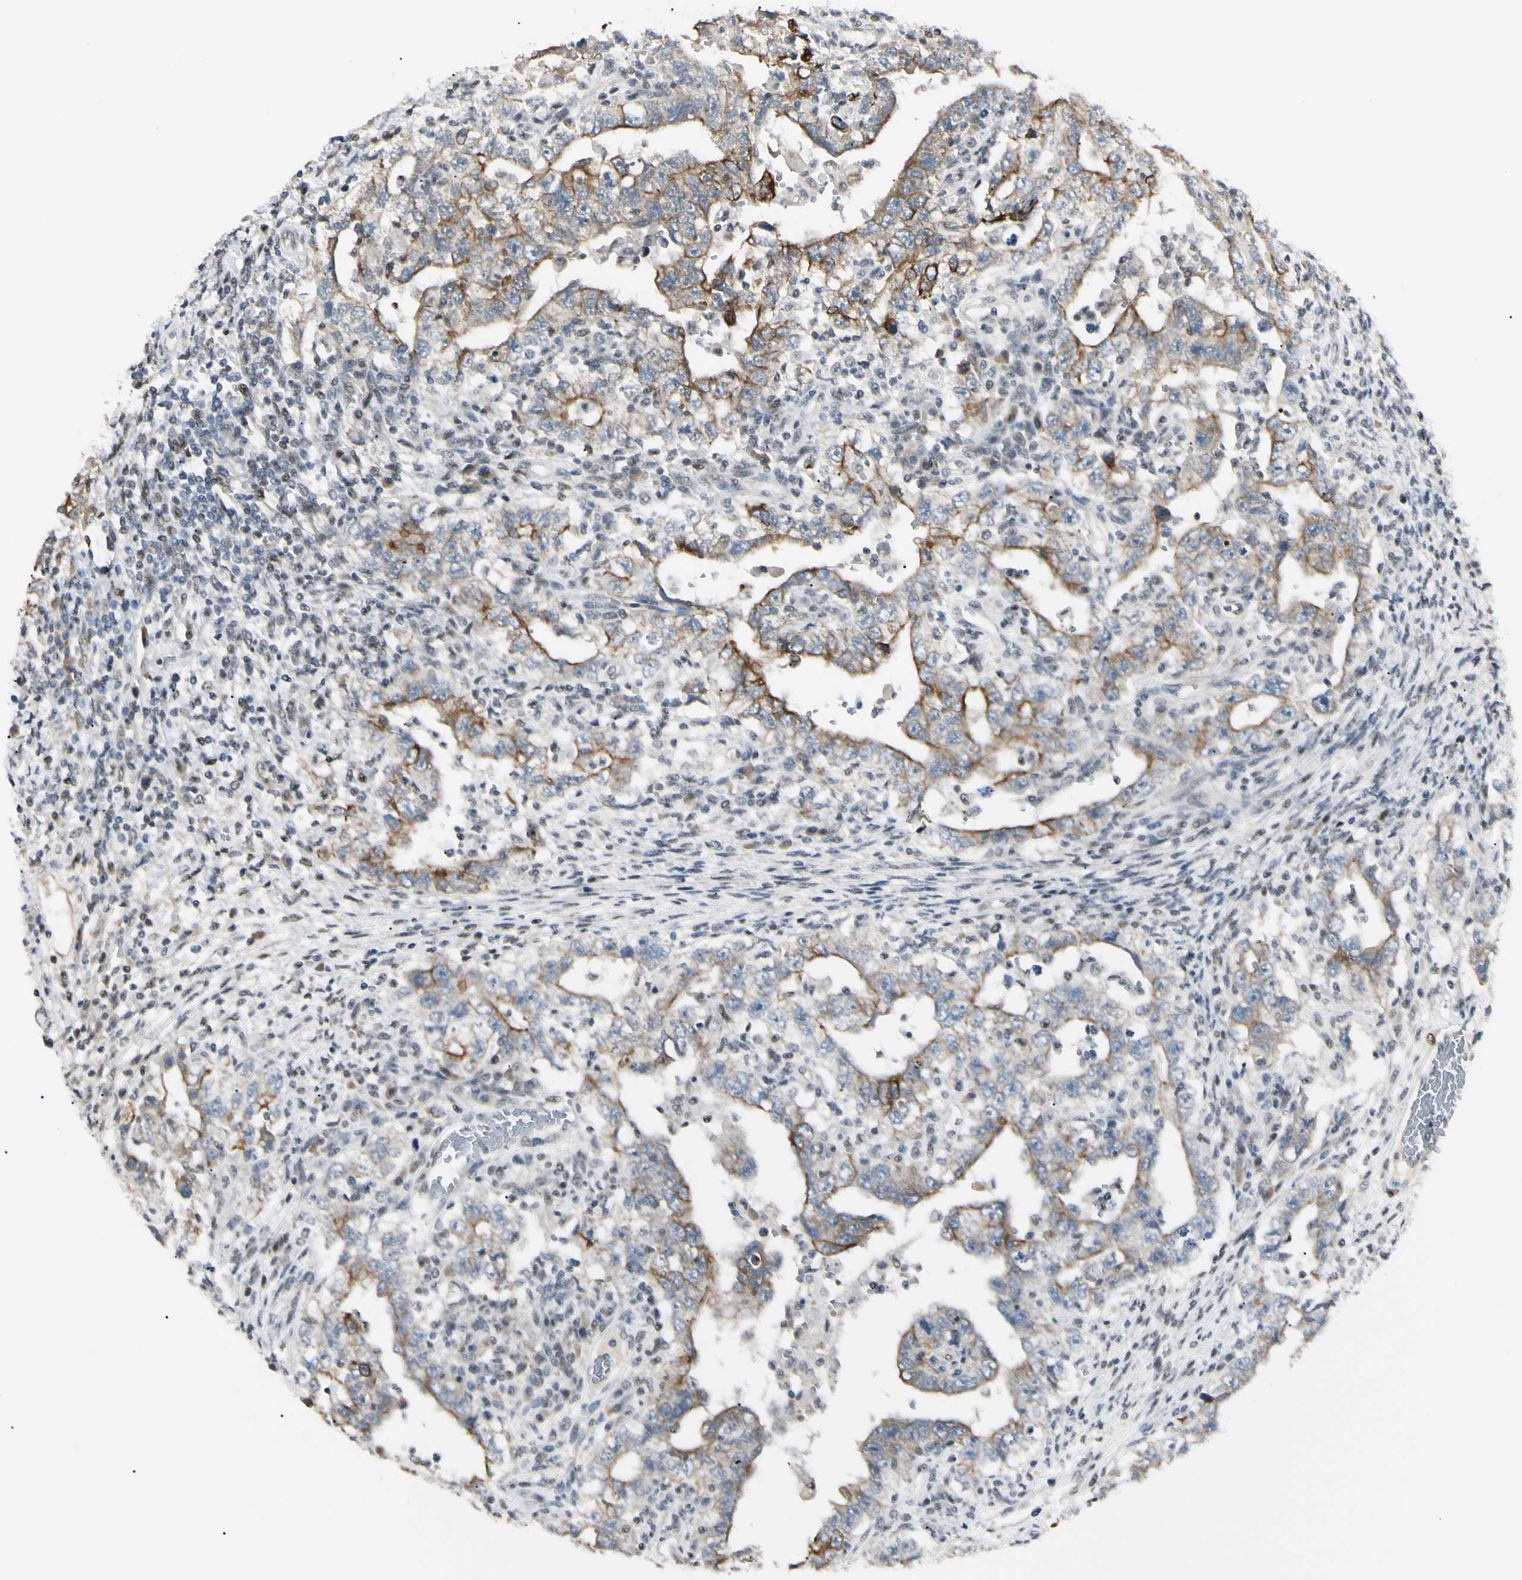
{"staining": {"intensity": "moderate", "quantity": "25%-75%", "location": "cytoplasmic/membranous"}, "tissue": "testis cancer", "cell_type": "Tumor cells", "image_type": "cancer", "snomed": [{"axis": "morphology", "description": "Carcinoma, Embryonal, NOS"}, {"axis": "topography", "description": "Testis"}], "caption": "A brown stain labels moderate cytoplasmic/membranous expression of a protein in human embryonal carcinoma (testis) tumor cells. Using DAB (brown) and hematoxylin (blue) stains, captured at high magnification using brightfield microscopy.", "gene": "ATXN1", "patient": {"sex": "male", "age": 26}}